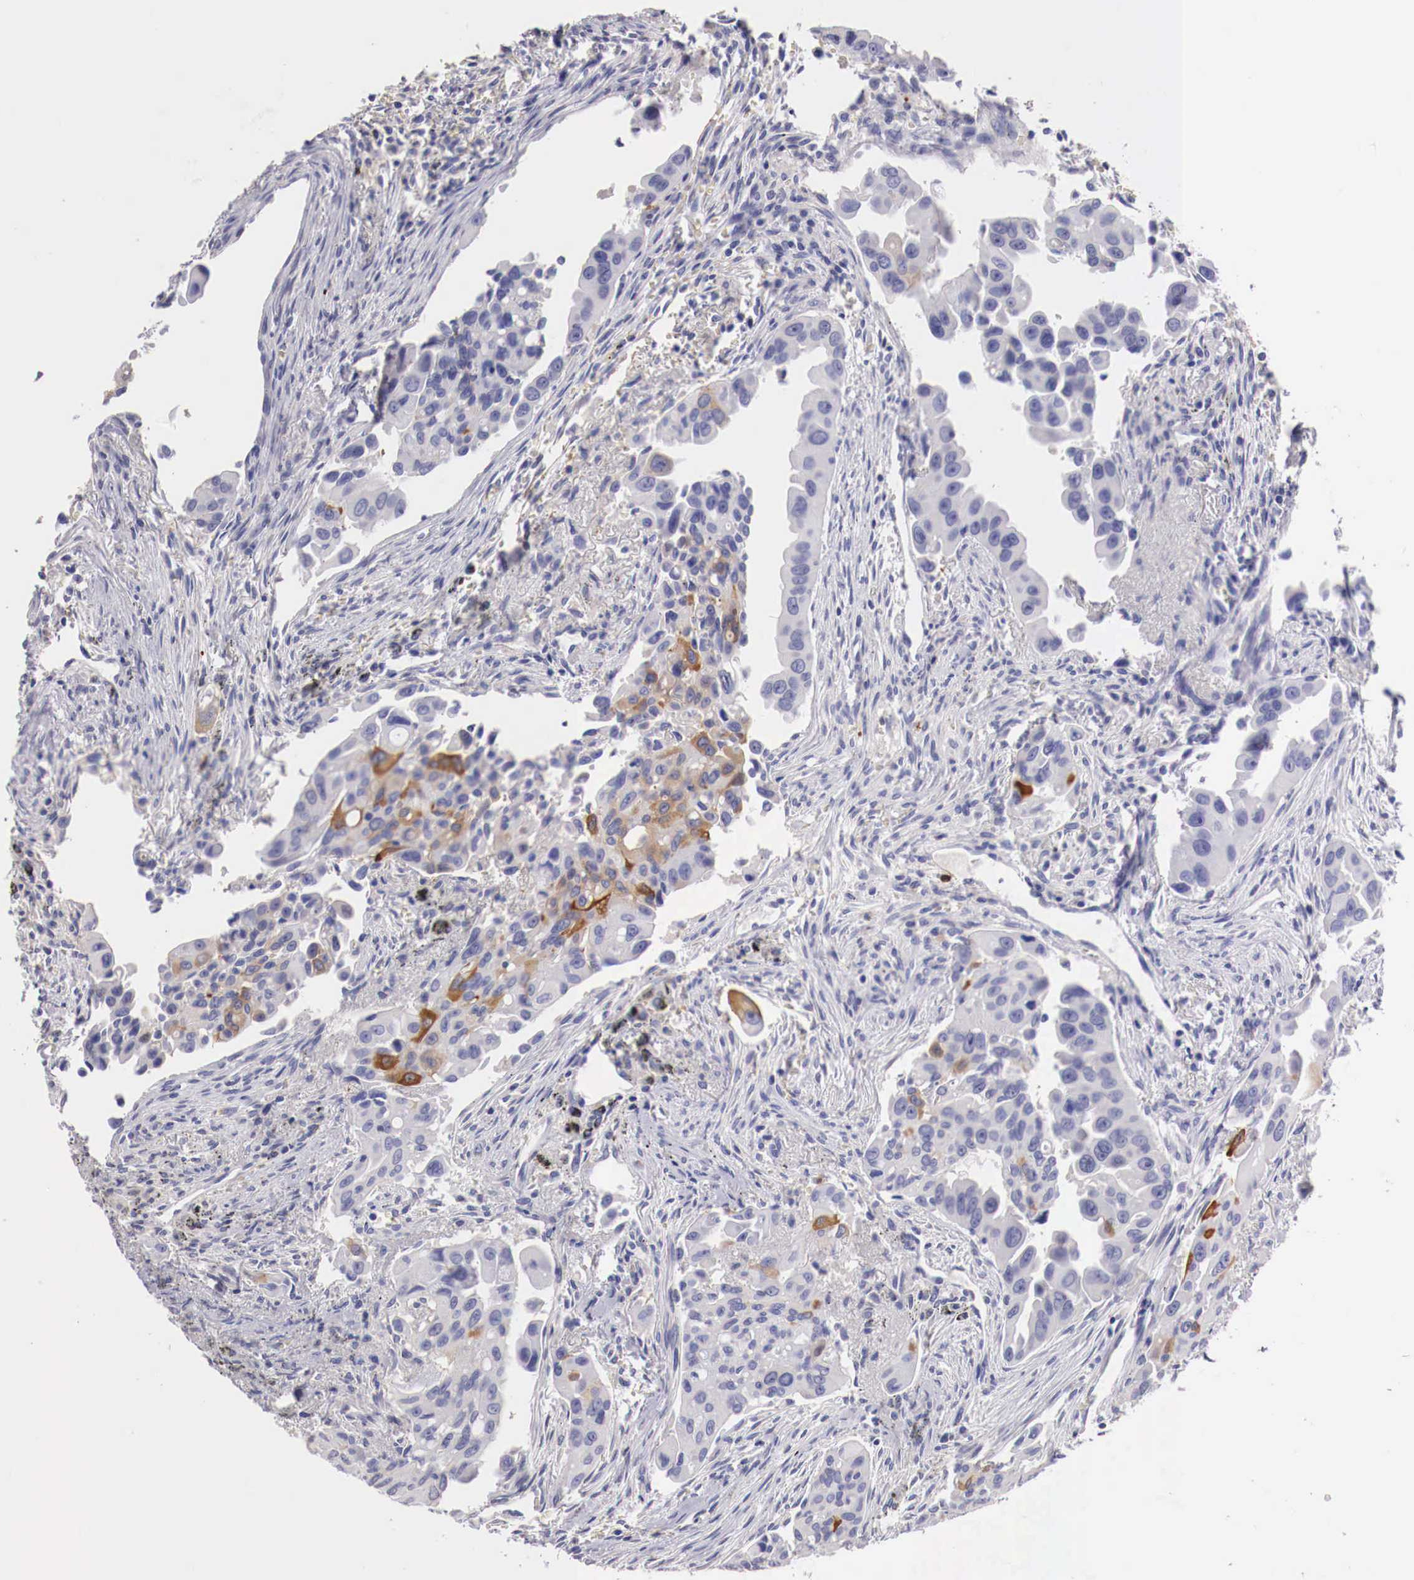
{"staining": {"intensity": "moderate", "quantity": "<25%", "location": "cytoplasmic/membranous"}, "tissue": "lung cancer", "cell_type": "Tumor cells", "image_type": "cancer", "snomed": [{"axis": "morphology", "description": "Adenocarcinoma, NOS"}, {"axis": "topography", "description": "Lung"}], "caption": "Brown immunohistochemical staining in lung cancer (adenocarcinoma) demonstrates moderate cytoplasmic/membranous positivity in approximately <25% of tumor cells. (brown staining indicates protein expression, while blue staining denotes nuclei).", "gene": "PITPNA", "patient": {"sex": "male", "age": 68}}